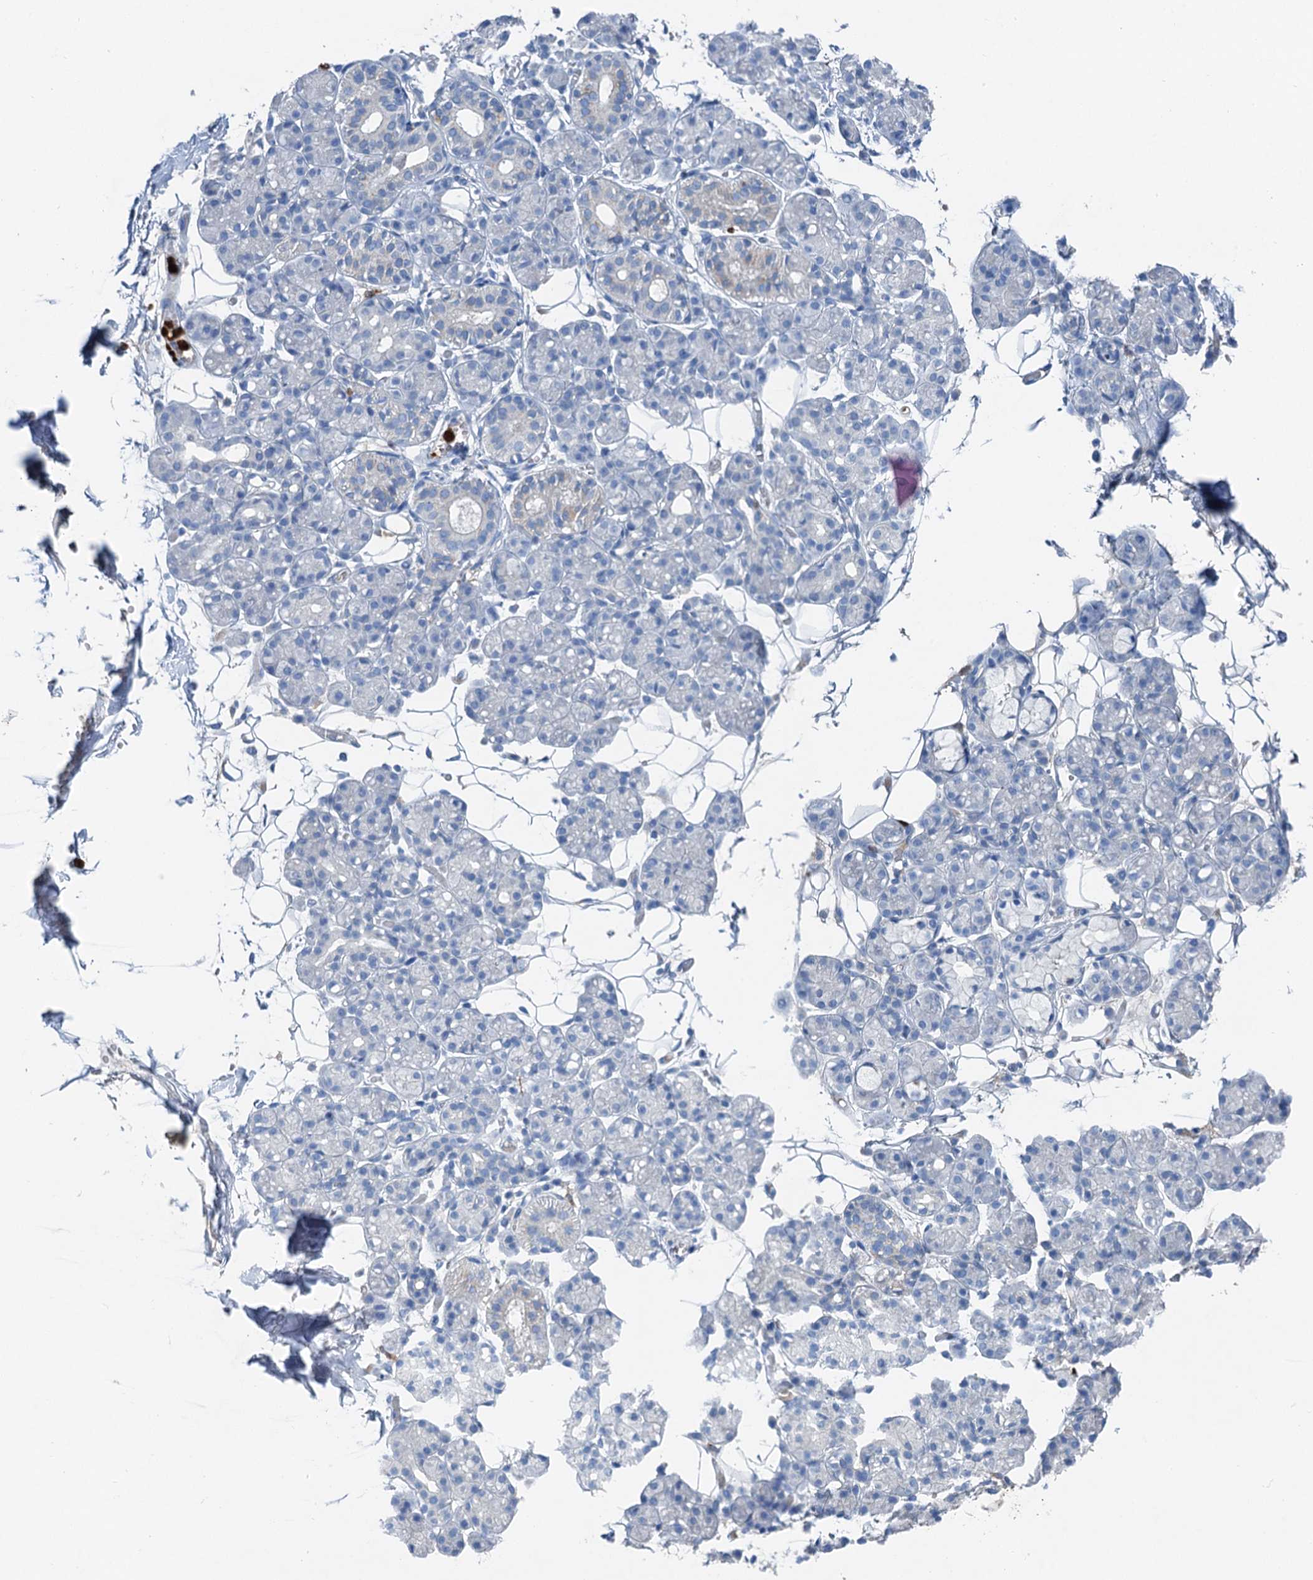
{"staining": {"intensity": "negative", "quantity": "none", "location": "none"}, "tissue": "salivary gland", "cell_type": "Glandular cells", "image_type": "normal", "snomed": [{"axis": "morphology", "description": "Normal tissue, NOS"}, {"axis": "topography", "description": "Salivary gland"}], "caption": "Immunohistochemistry photomicrograph of normal salivary gland: human salivary gland stained with DAB displays no significant protein positivity in glandular cells.", "gene": "OTOA", "patient": {"sex": "male", "age": 63}}